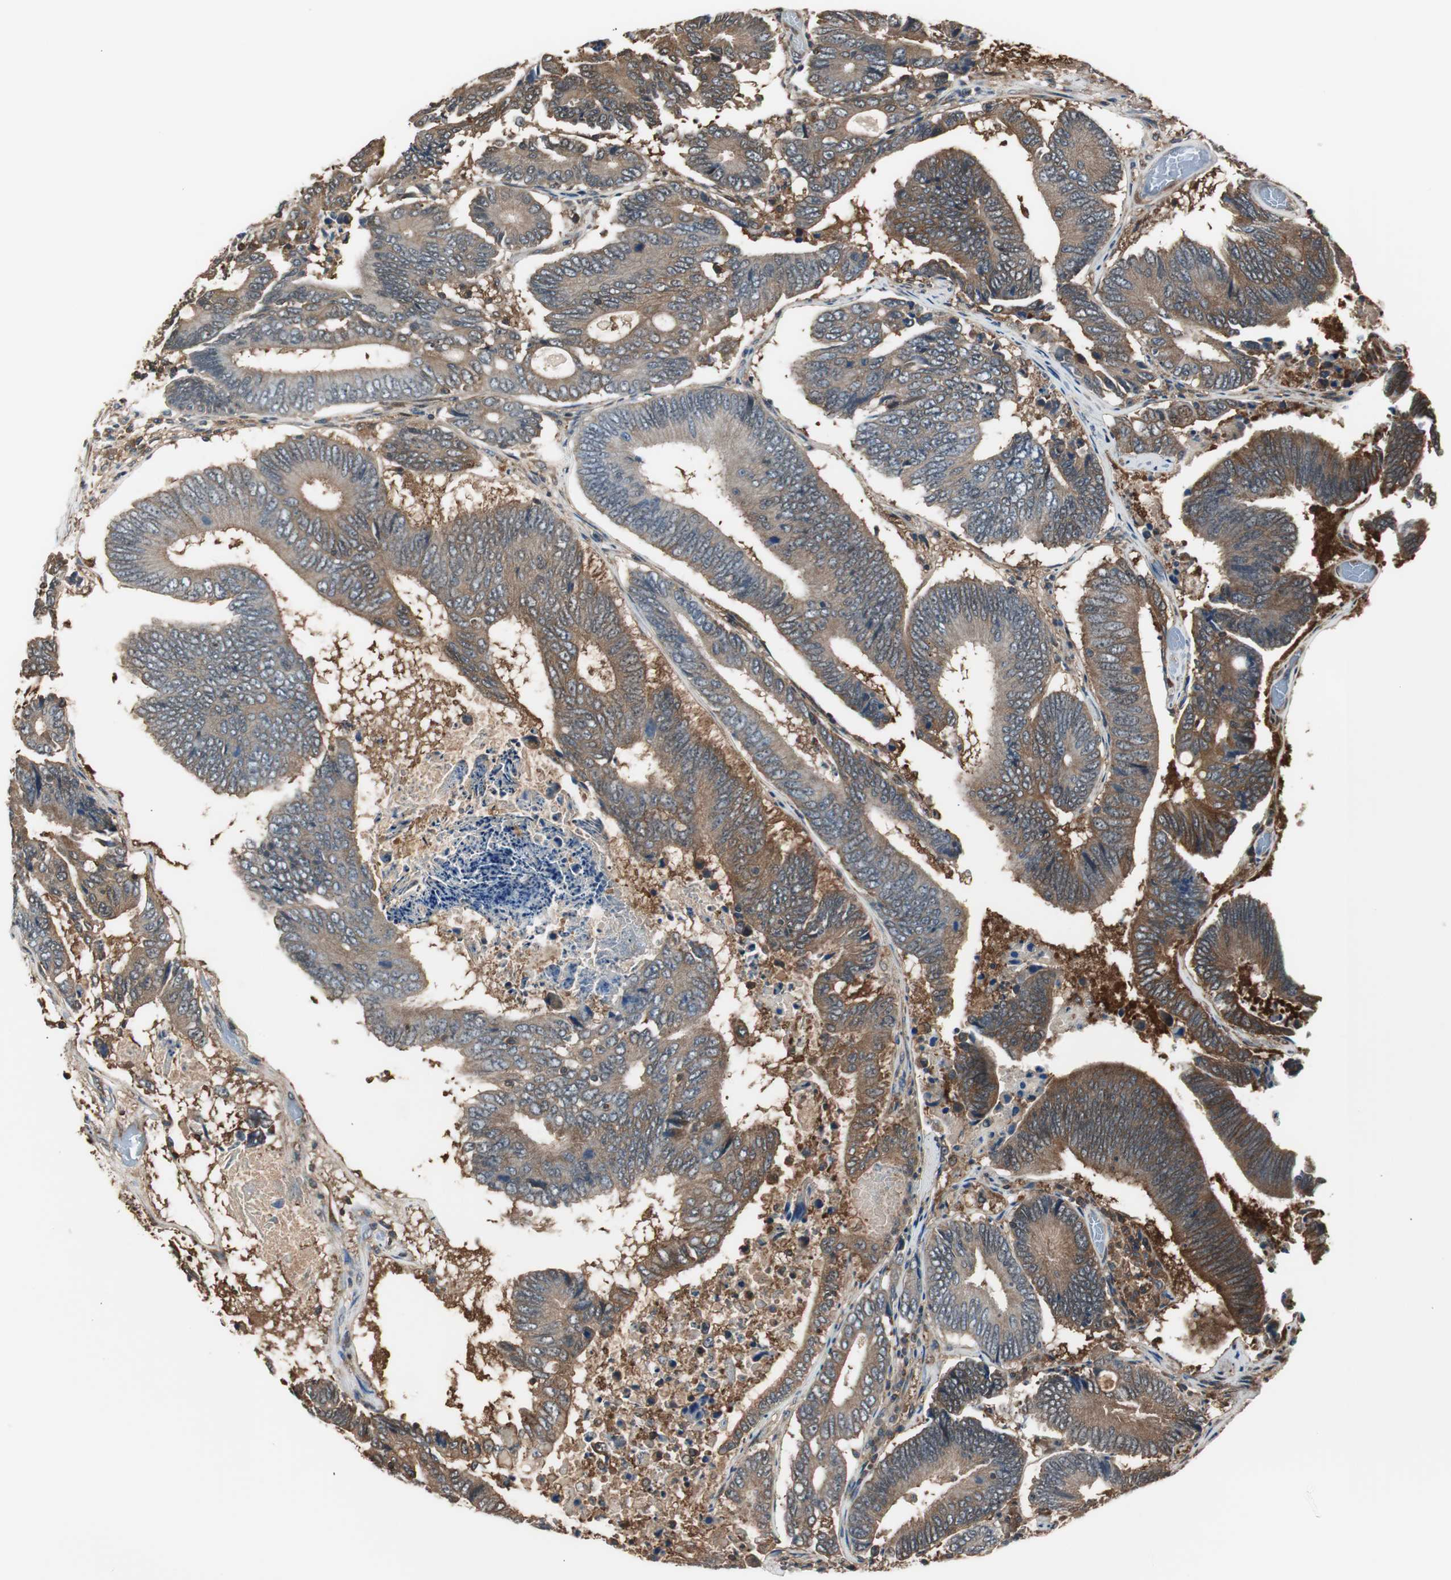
{"staining": {"intensity": "moderate", "quantity": "25%-75%", "location": "cytoplasmic/membranous"}, "tissue": "colorectal cancer", "cell_type": "Tumor cells", "image_type": "cancer", "snomed": [{"axis": "morphology", "description": "Adenocarcinoma, NOS"}, {"axis": "topography", "description": "Colon"}], "caption": "IHC photomicrograph of neoplastic tissue: human adenocarcinoma (colorectal) stained using IHC reveals medium levels of moderate protein expression localized specifically in the cytoplasmic/membranous of tumor cells, appearing as a cytoplasmic/membranous brown color.", "gene": "CAPNS1", "patient": {"sex": "female", "age": 78}}